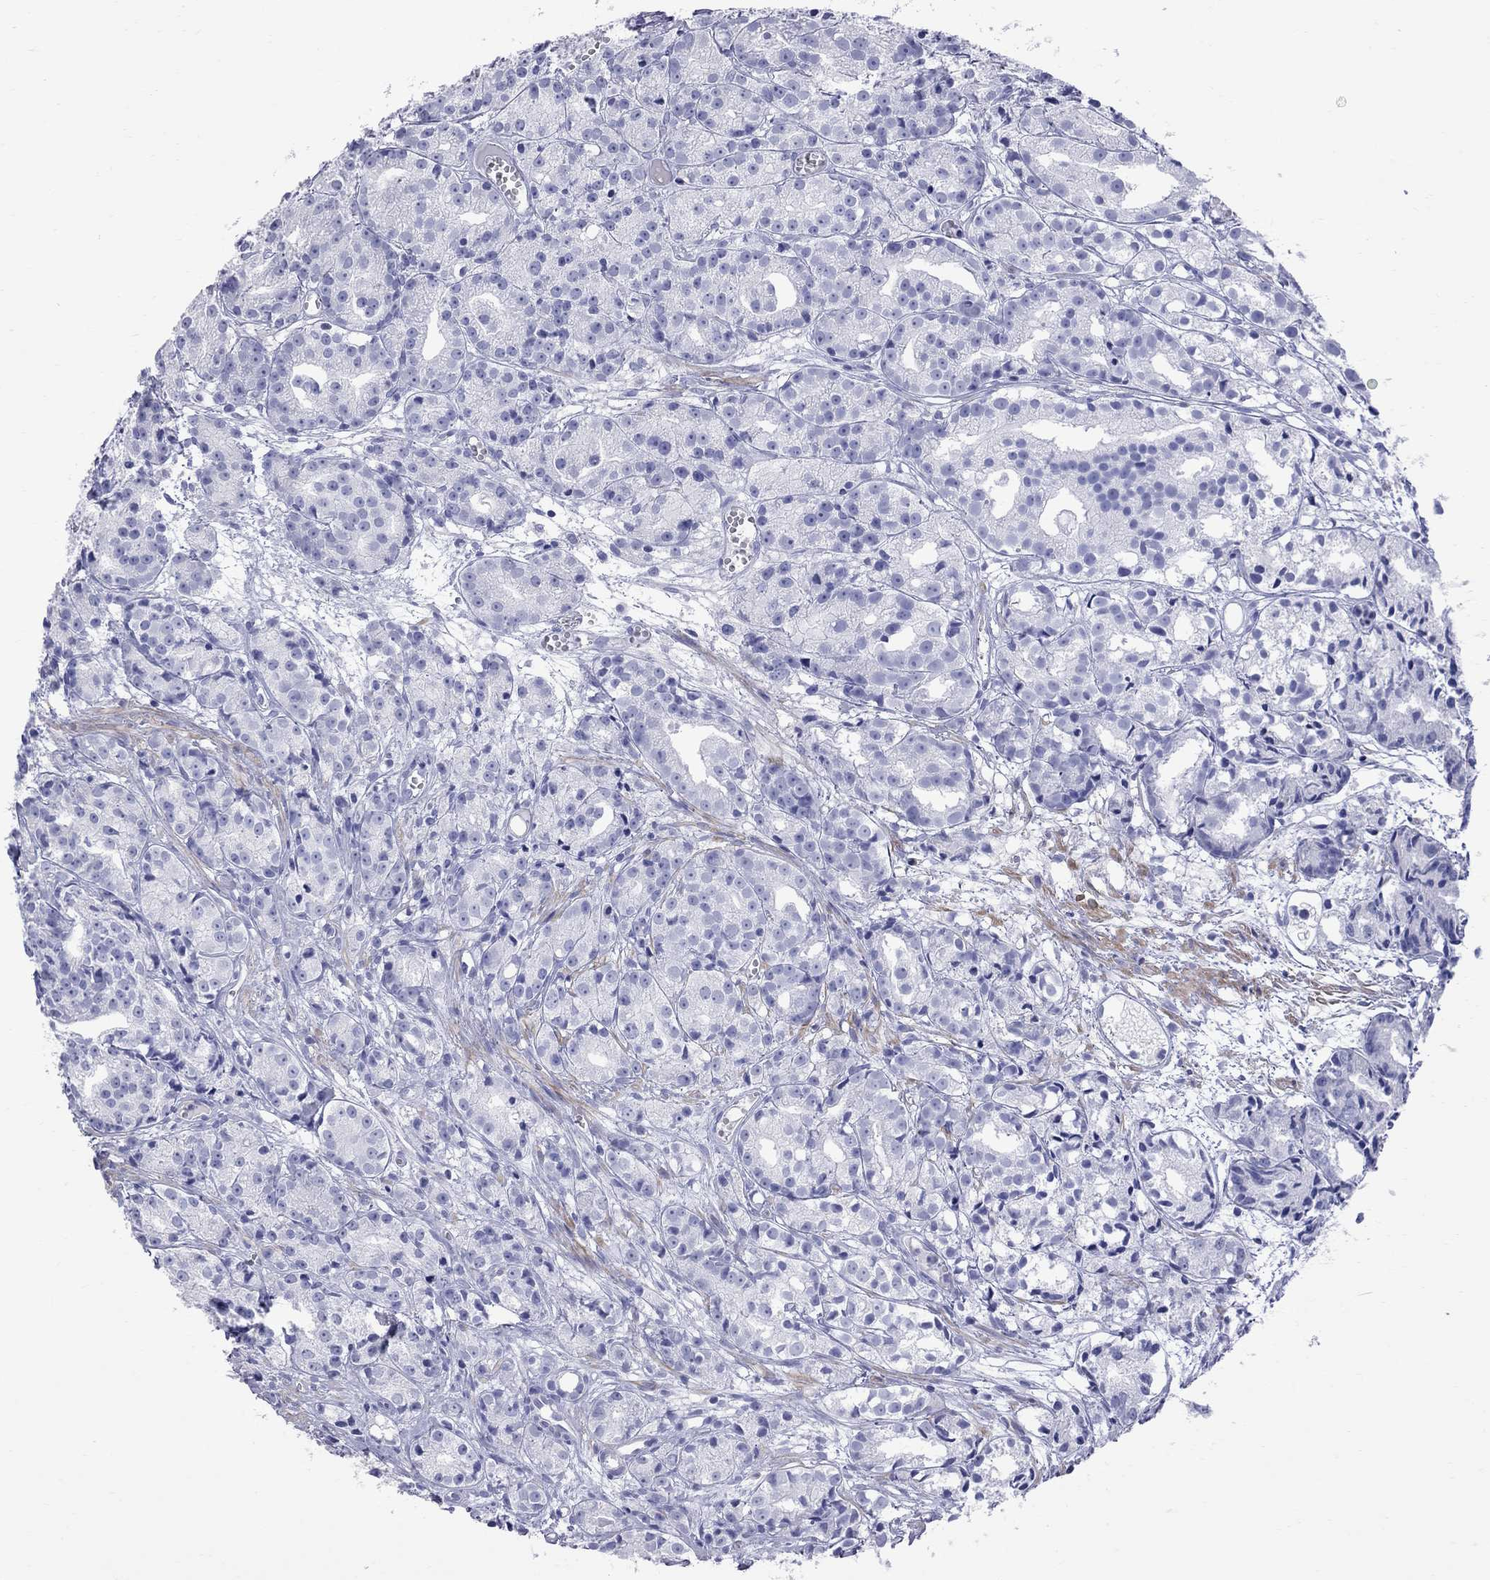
{"staining": {"intensity": "negative", "quantity": "none", "location": "none"}, "tissue": "prostate cancer", "cell_type": "Tumor cells", "image_type": "cancer", "snomed": [{"axis": "morphology", "description": "Adenocarcinoma, Medium grade"}, {"axis": "topography", "description": "Prostate"}], "caption": "Tumor cells are negative for protein expression in human adenocarcinoma (medium-grade) (prostate).", "gene": "S100A3", "patient": {"sex": "male", "age": 74}}